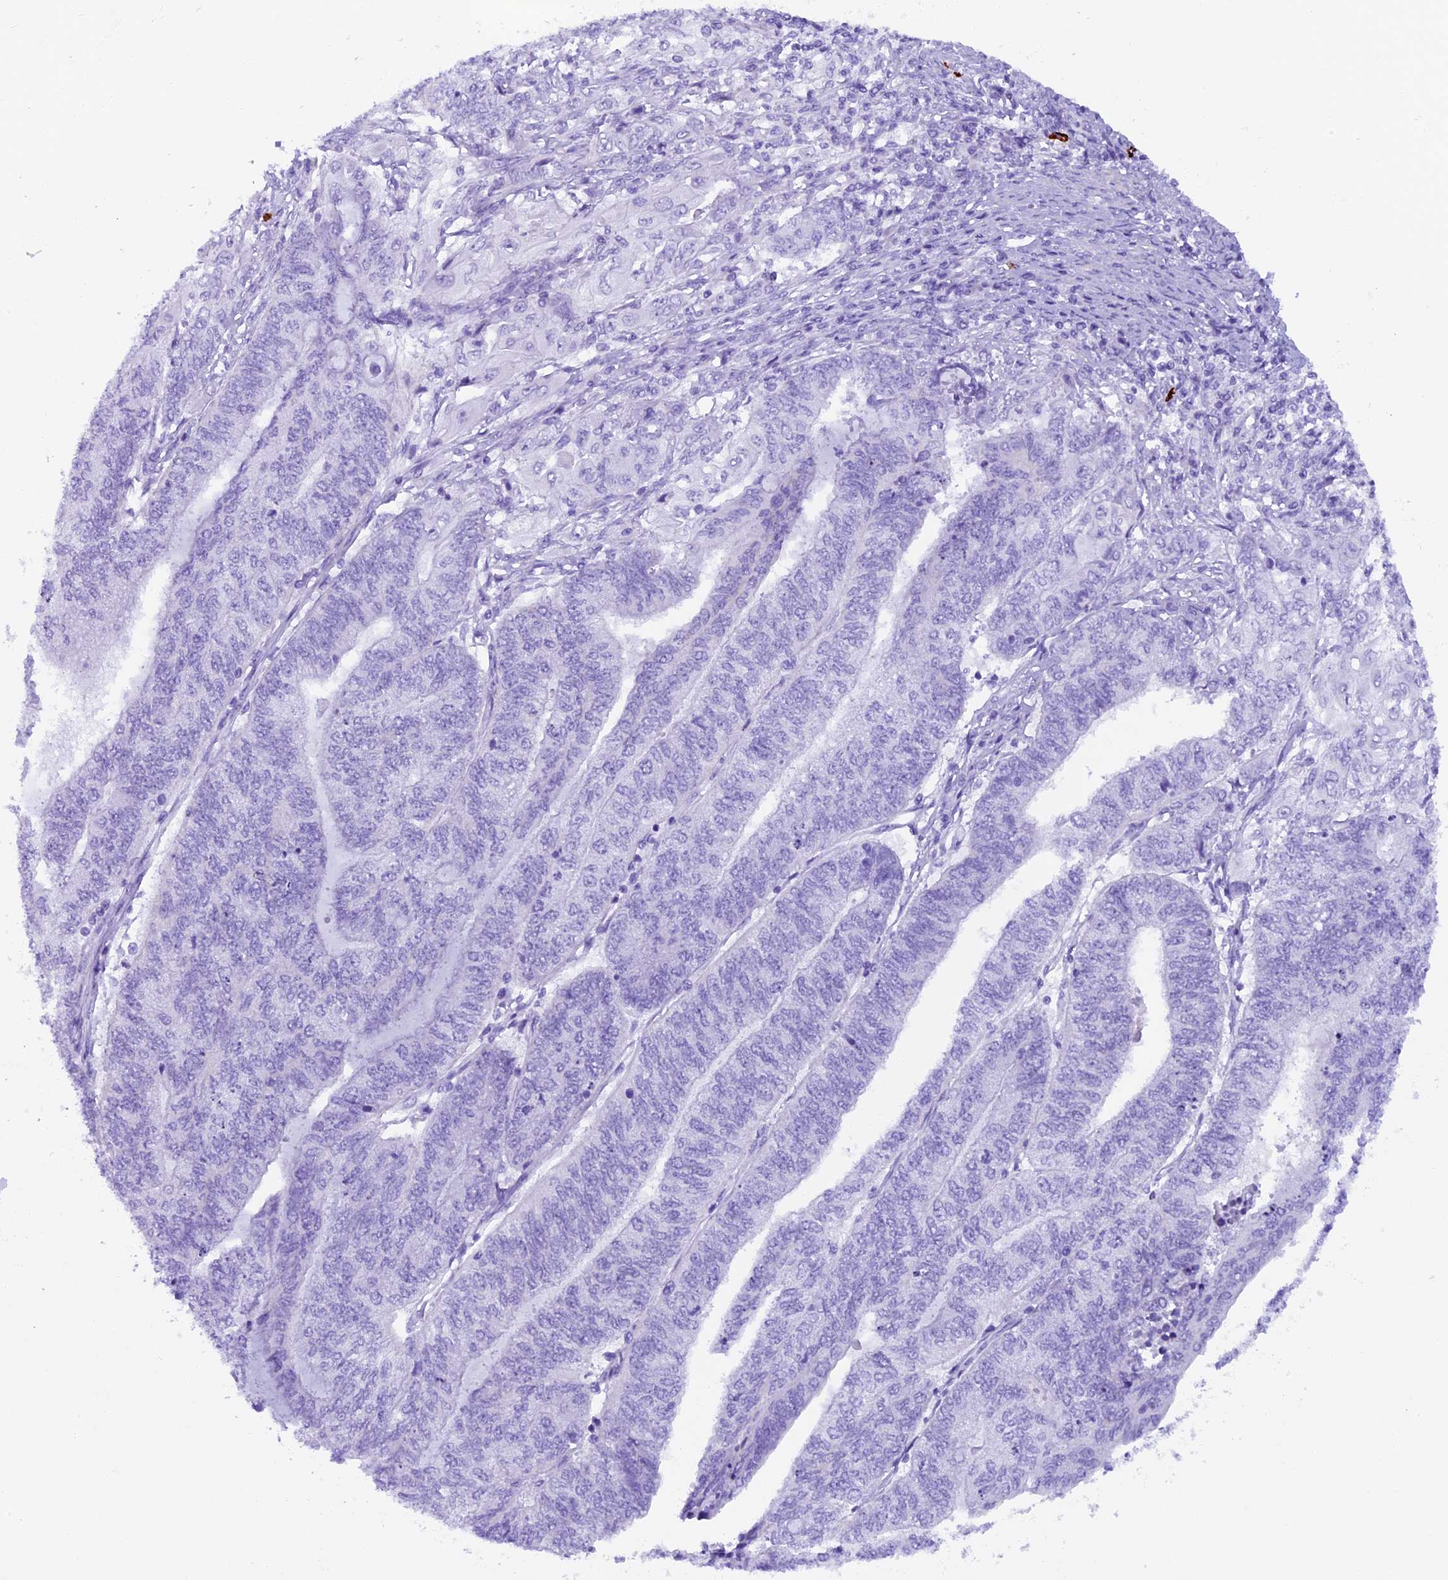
{"staining": {"intensity": "negative", "quantity": "none", "location": "none"}, "tissue": "endometrial cancer", "cell_type": "Tumor cells", "image_type": "cancer", "snomed": [{"axis": "morphology", "description": "Adenocarcinoma, NOS"}, {"axis": "topography", "description": "Uterus"}, {"axis": "topography", "description": "Endometrium"}], "caption": "Immunohistochemical staining of human adenocarcinoma (endometrial) displays no significant staining in tumor cells. Nuclei are stained in blue.", "gene": "RTTN", "patient": {"sex": "female", "age": 70}}